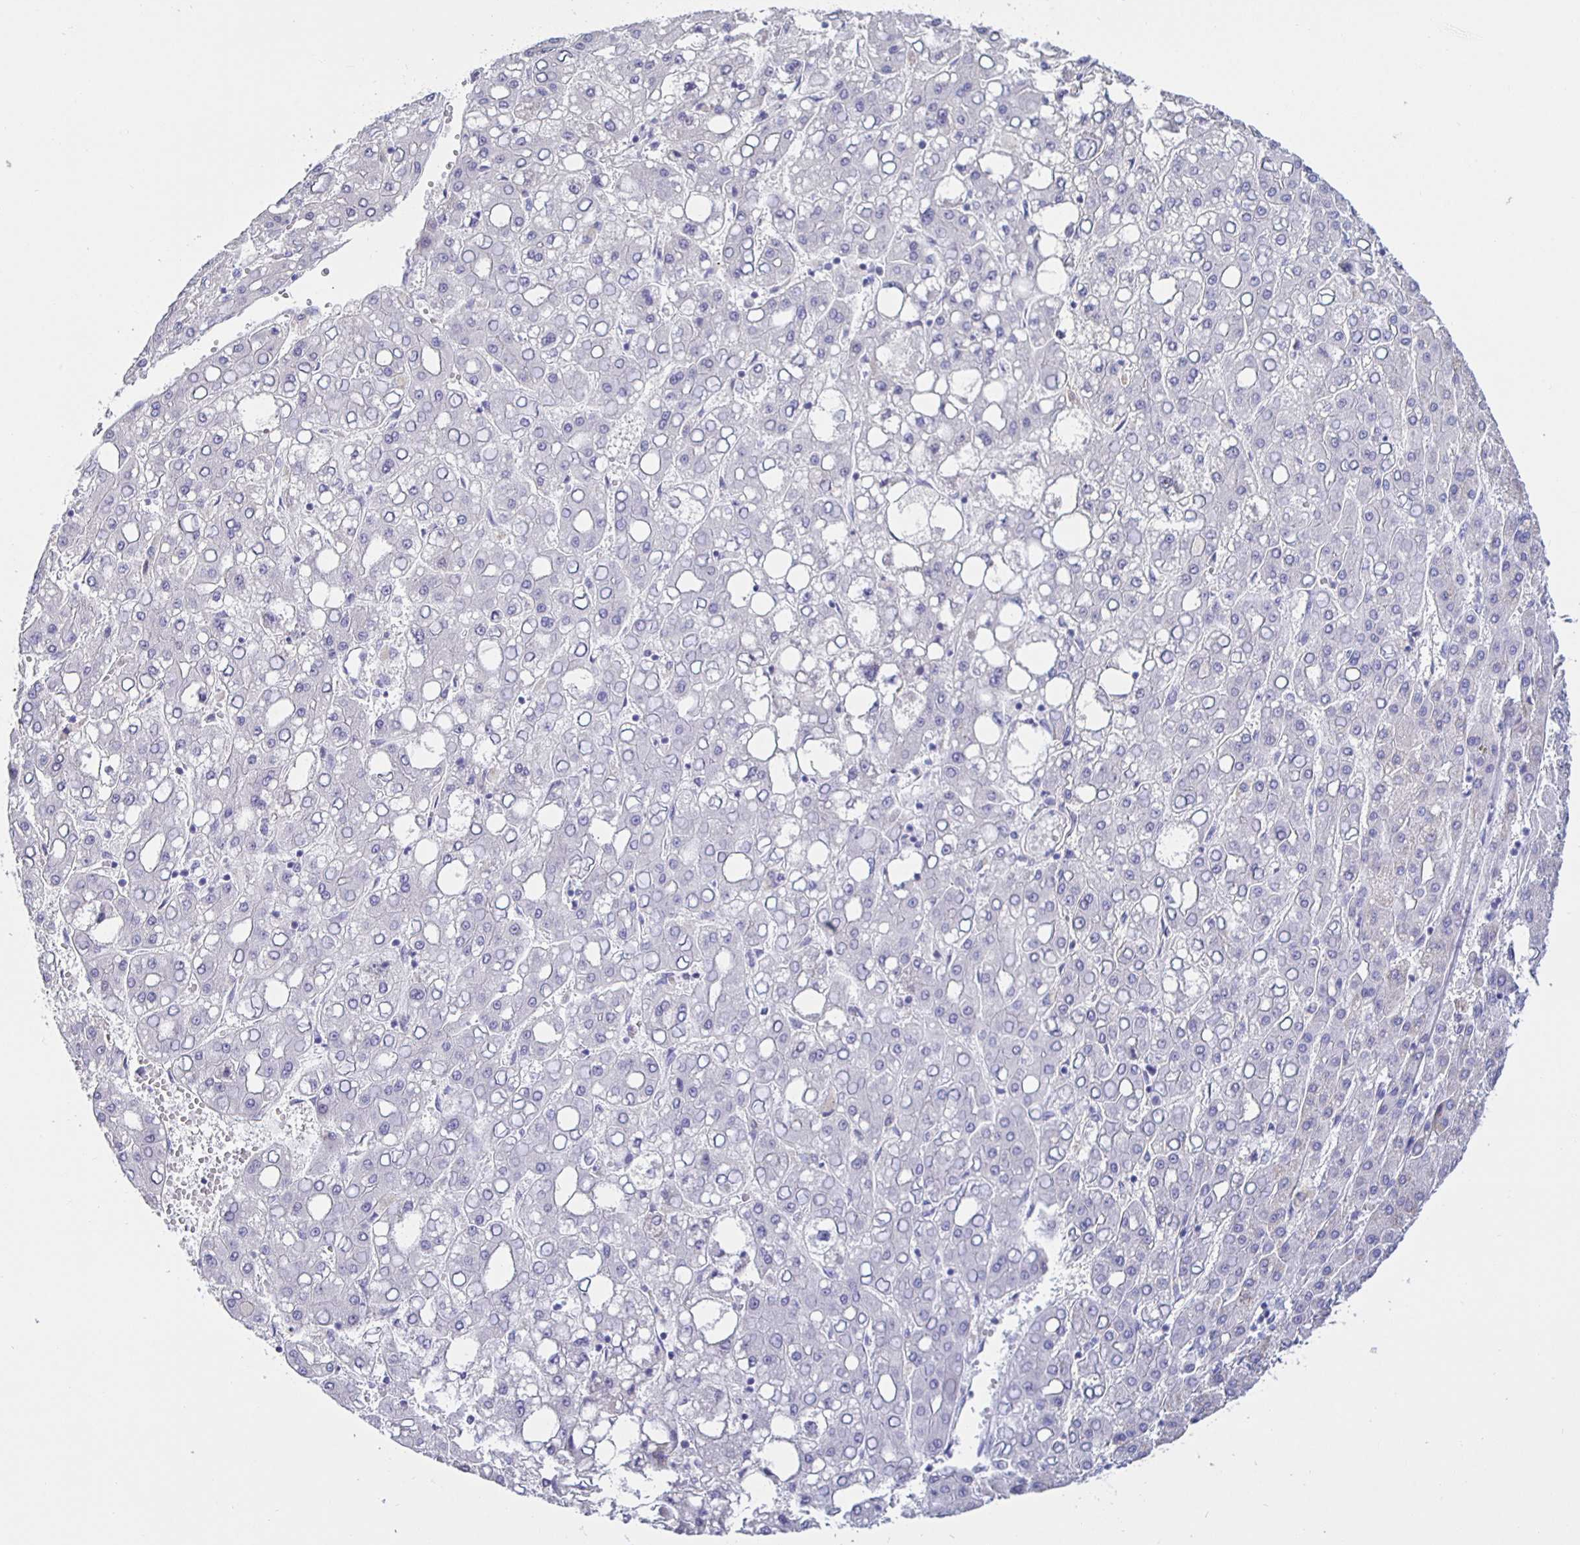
{"staining": {"intensity": "negative", "quantity": "none", "location": "none"}, "tissue": "liver cancer", "cell_type": "Tumor cells", "image_type": "cancer", "snomed": [{"axis": "morphology", "description": "Carcinoma, Hepatocellular, NOS"}, {"axis": "topography", "description": "Liver"}], "caption": "Image shows no significant protein staining in tumor cells of hepatocellular carcinoma (liver).", "gene": "HSPA4L", "patient": {"sex": "male", "age": 65}}